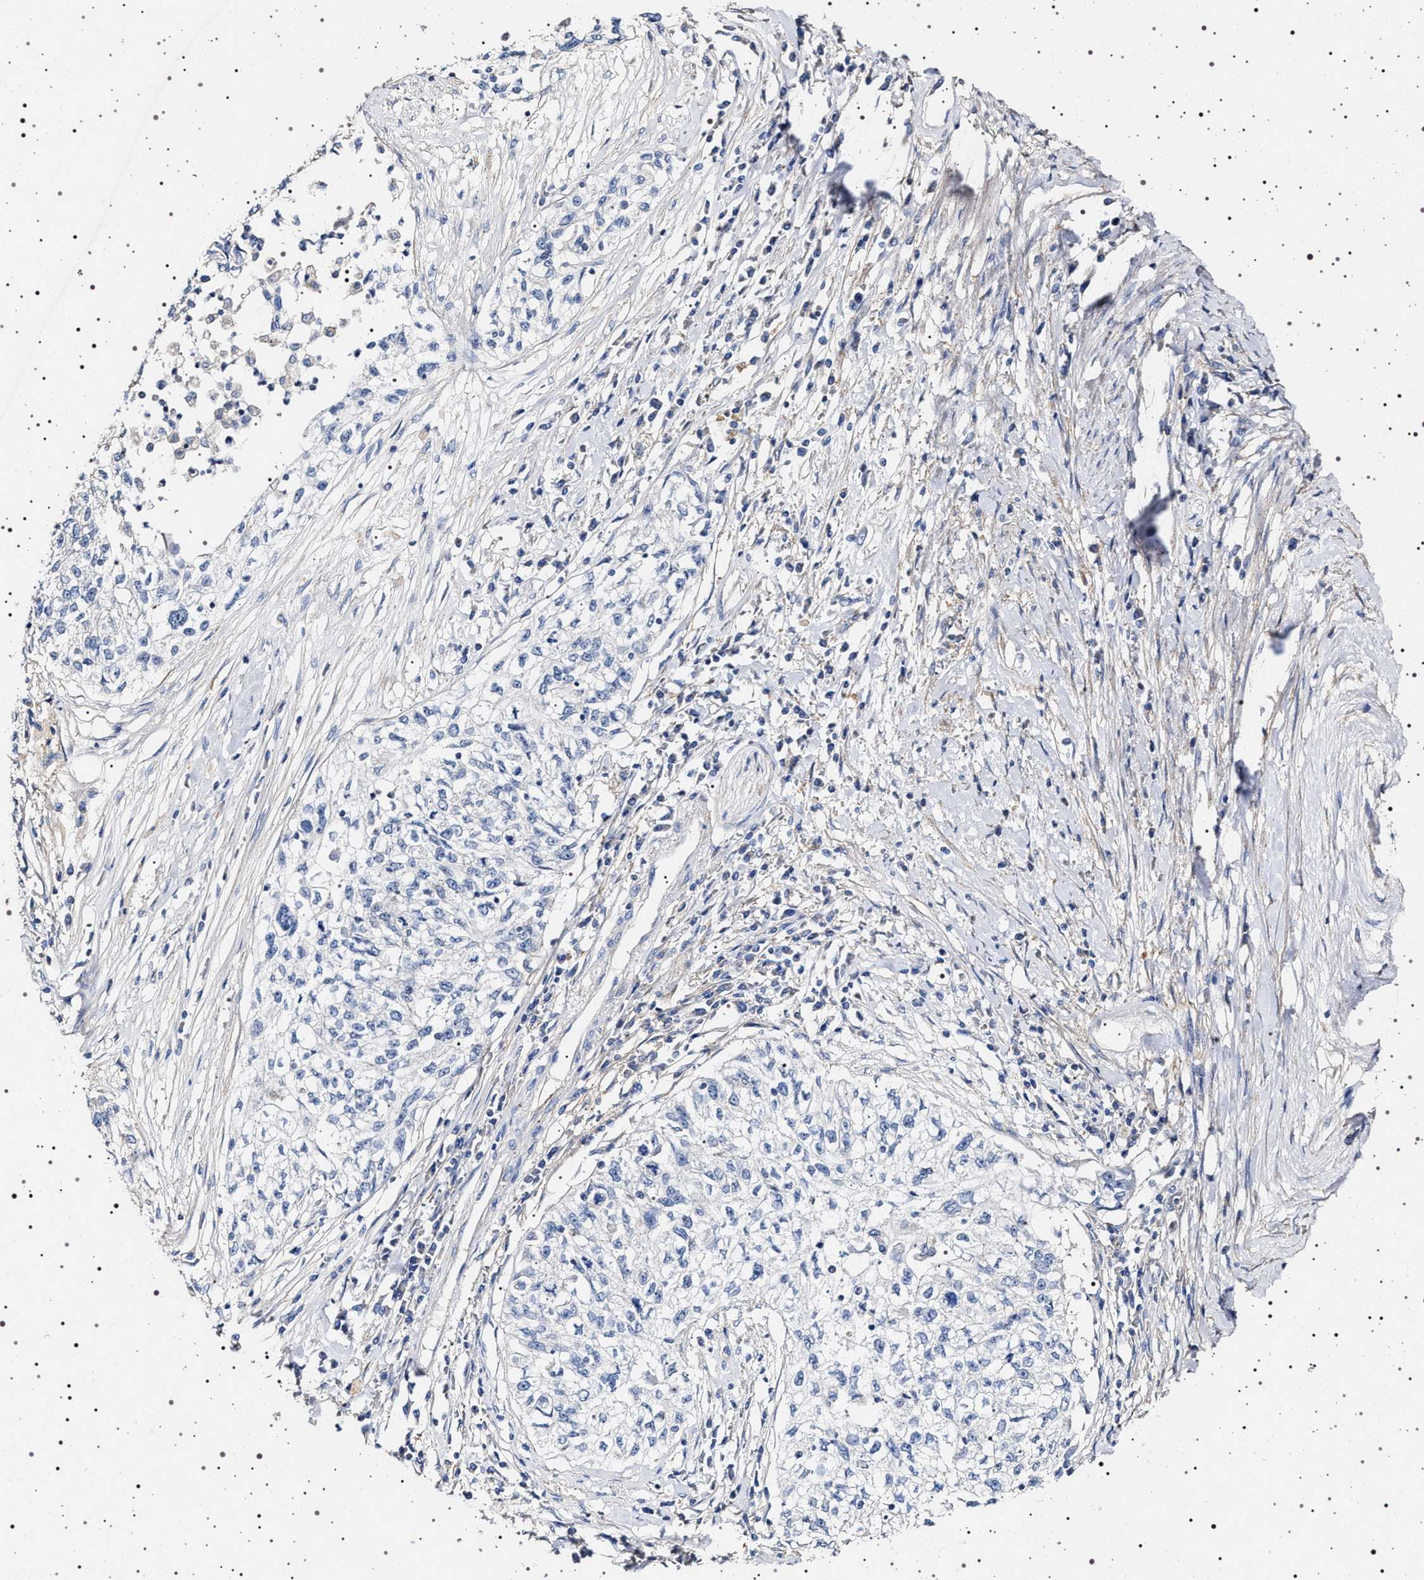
{"staining": {"intensity": "negative", "quantity": "none", "location": "none"}, "tissue": "cervical cancer", "cell_type": "Tumor cells", "image_type": "cancer", "snomed": [{"axis": "morphology", "description": "Squamous cell carcinoma, NOS"}, {"axis": "topography", "description": "Cervix"}], "caption": "A high-resolution micrograph shows IHC staining of cervical cancer, which displays no significant expression in tumor cells.", "gene": "NAALADL2", "patient": {"sex": "female", "age": 57}}